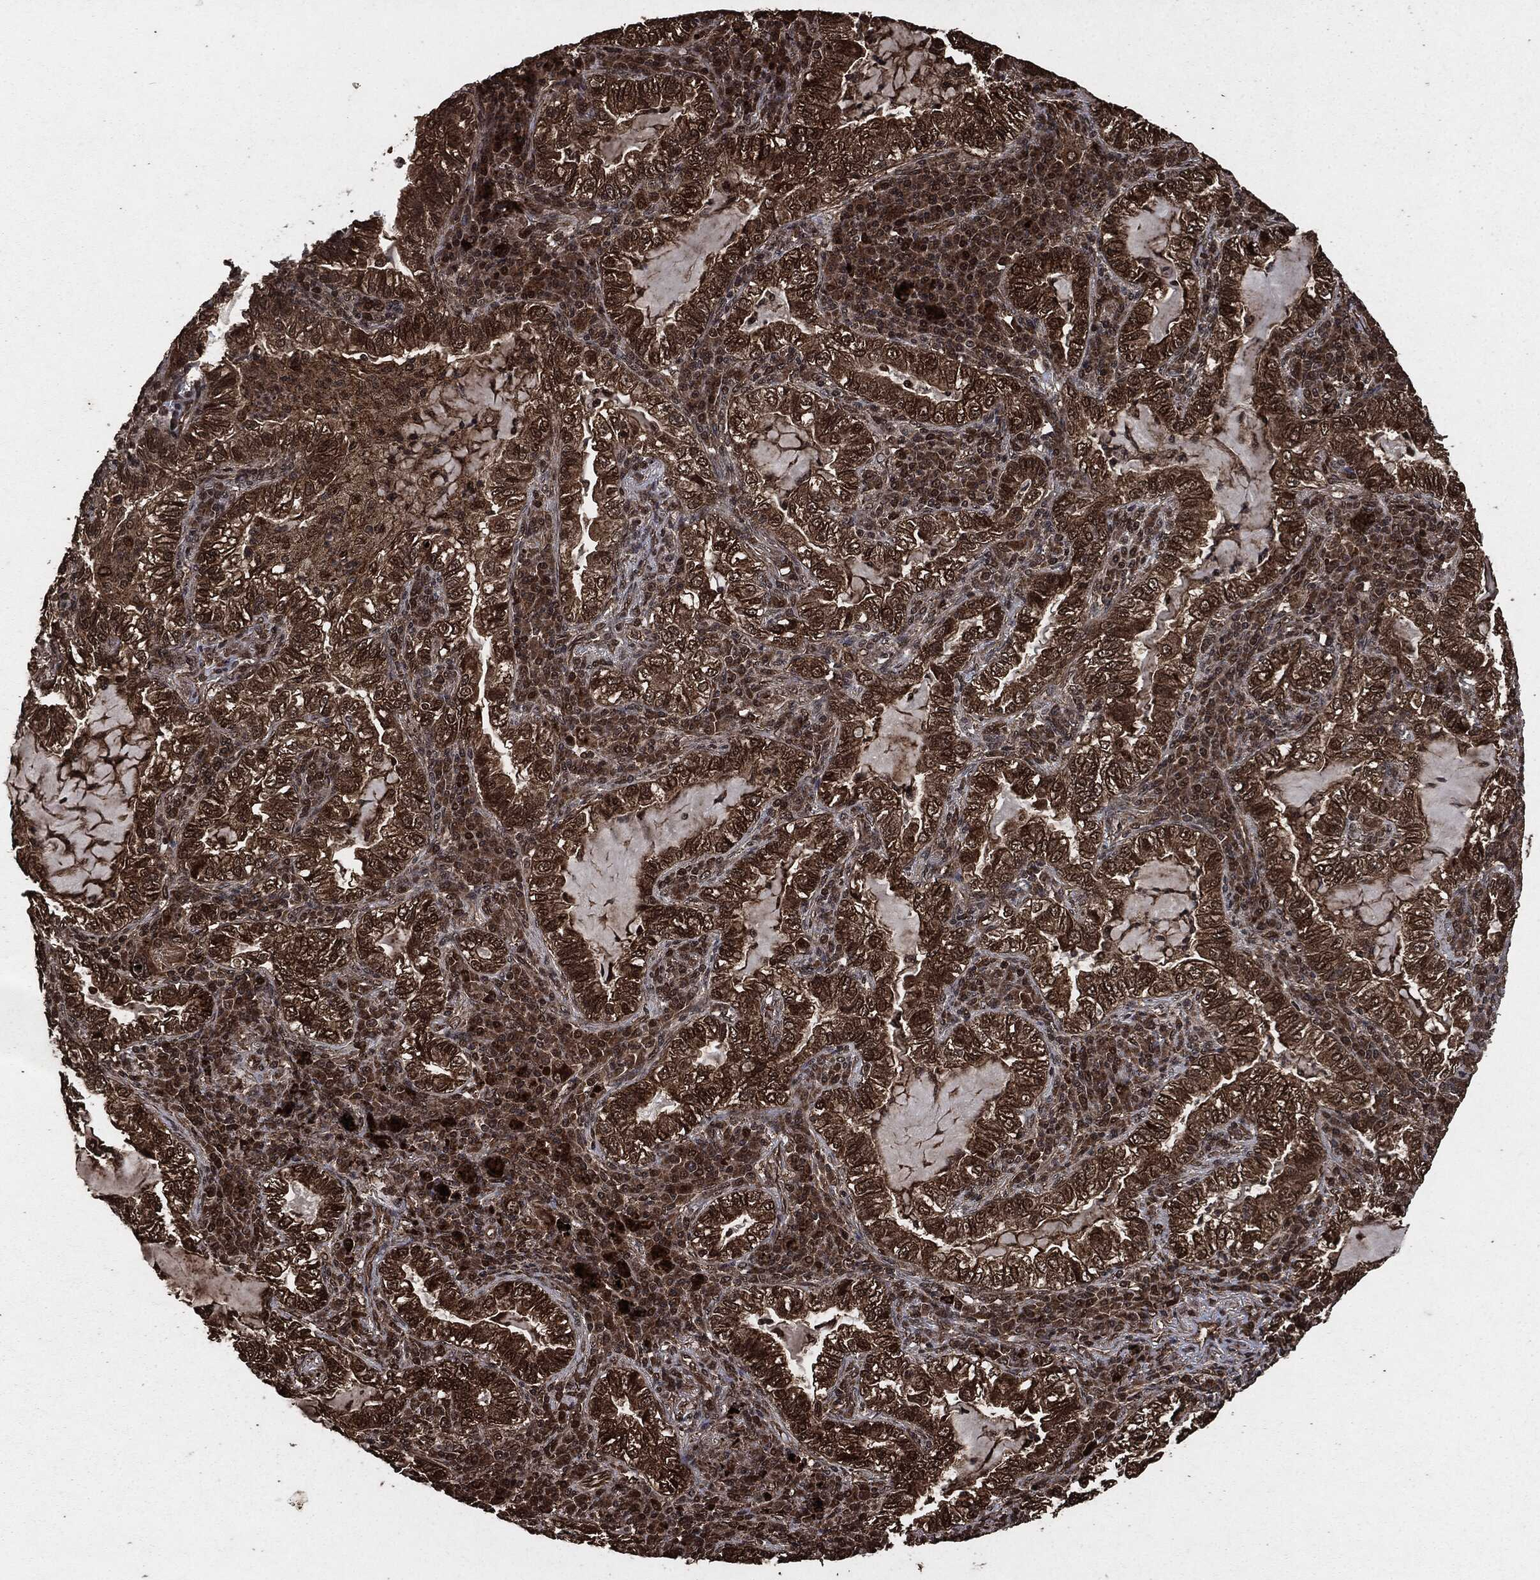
{"staining": {"intensity": "strong", "quantity": "25%-75%", "location": "cytoplasmic/membranous"}, "tissue": "lung cancer", "cell_type": "Tumor cells", "image_type": "cancer", "snomed": [{"axis": "morphology", "description": "Adenocarcinoma, NOS"}, {"axis": "topography", "description": "Lung"}], "caption": "Human lung cancer (adenocarcinoma) stained with a brown dye demonstrates strong cytoplasmic/membranous positive positivity in about 25%-75% of tumor cells.", "gene": "EGFR", "patient": {"sex": "female", "age": 73}}